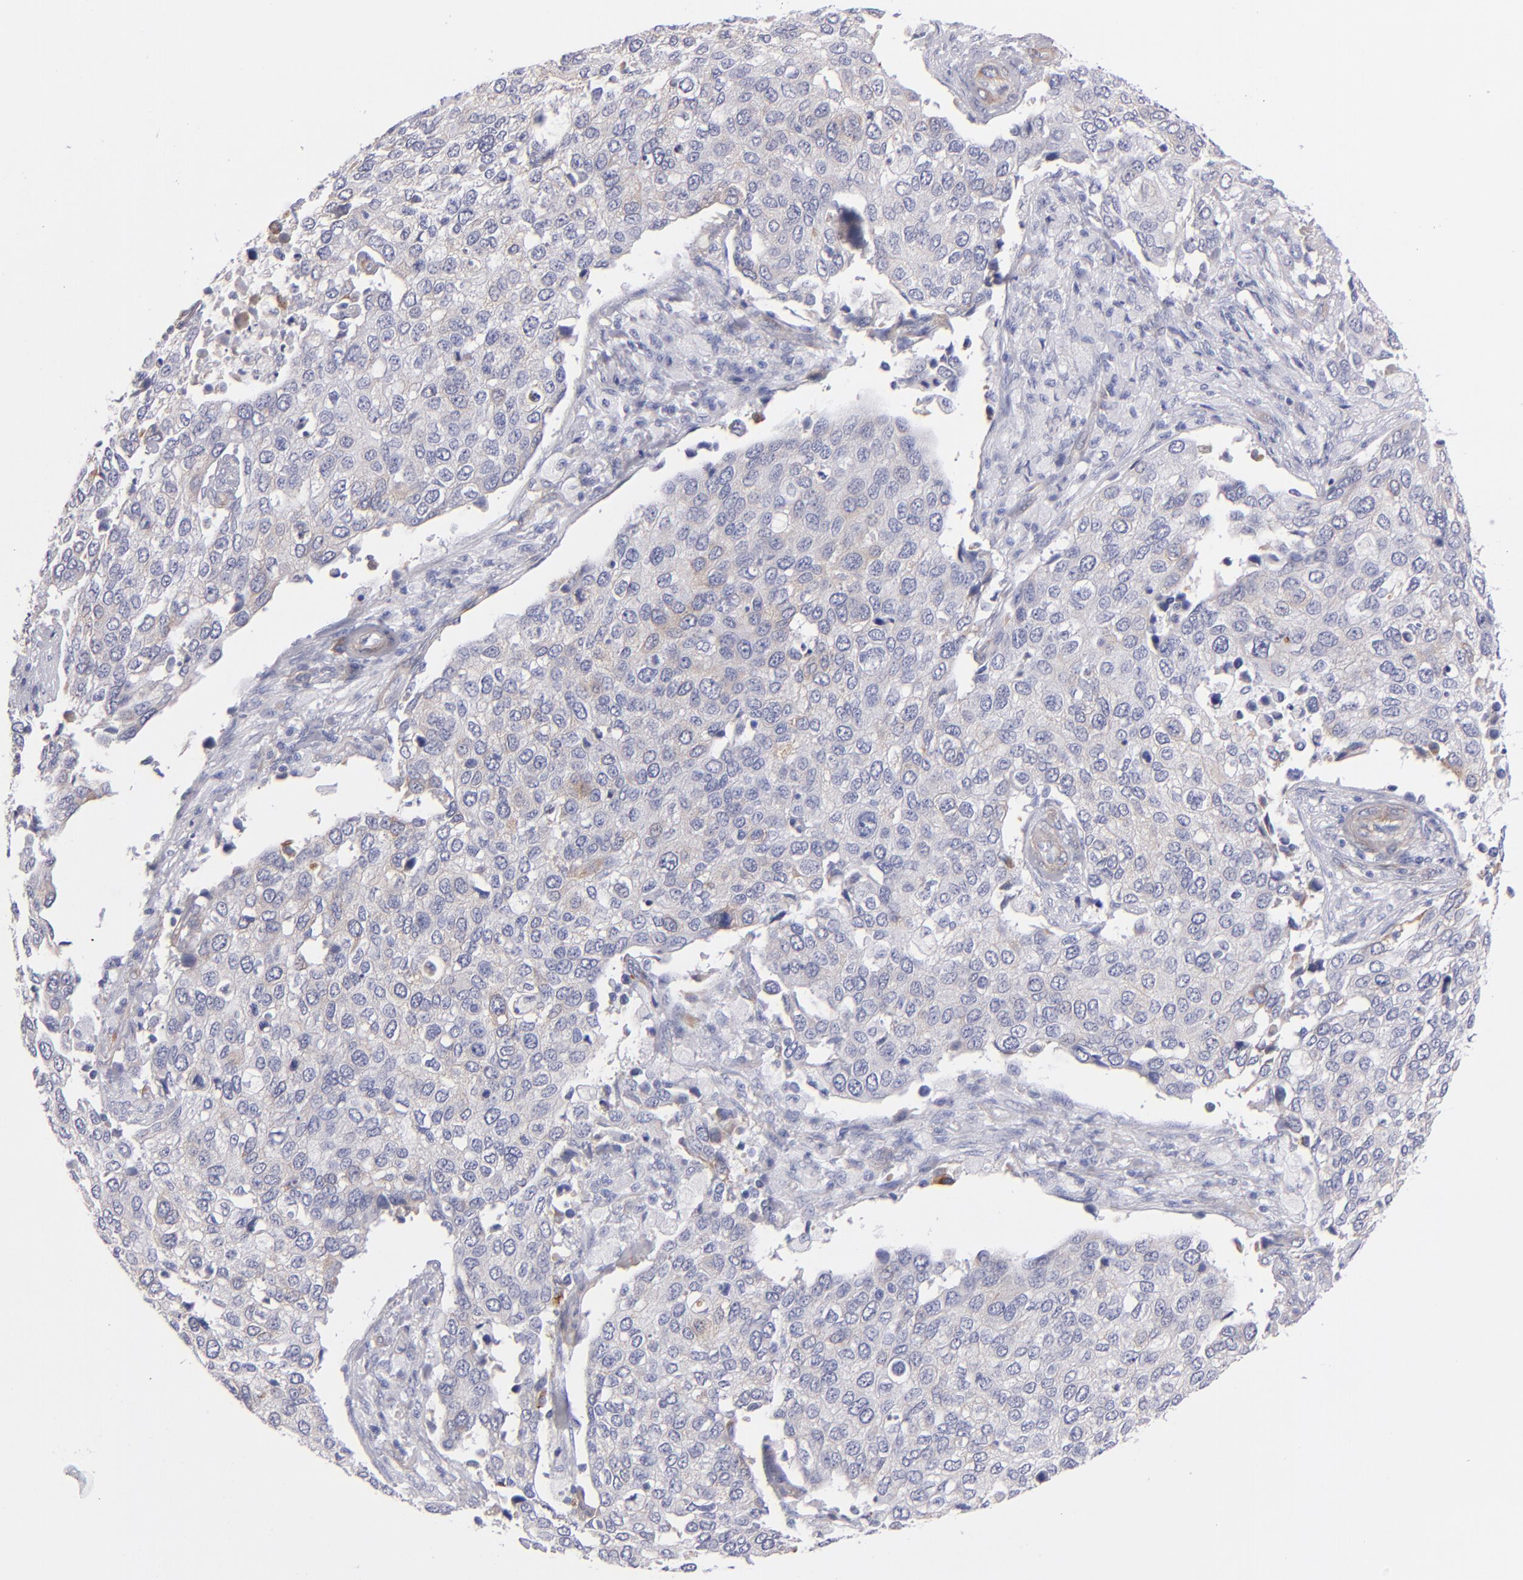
{"staining": {"intensity": "weak", "quantity": ">75%", "location": "cytoplasmic/membranous"}, "tissue": "cervical cancer", "cell_type": "Tumor cells", "image_type": "cancer", "snomed": [{"axis": "morphology", "description": "Squamous cell carcinoma, NOS"}, {"axis": "topography", "description": "Cervix"}], "caption": "Squamous cell carcinoma (cervical) stained with DAB (3,3'-diaminobenzidine) immunohistochemistry (IHC) shows low levels of weak cytoplasmic/membranous staining in approximately >75% of tumor cells.", "gene": "LAMC1", "patient": {"sex": "female", "age": 54}}